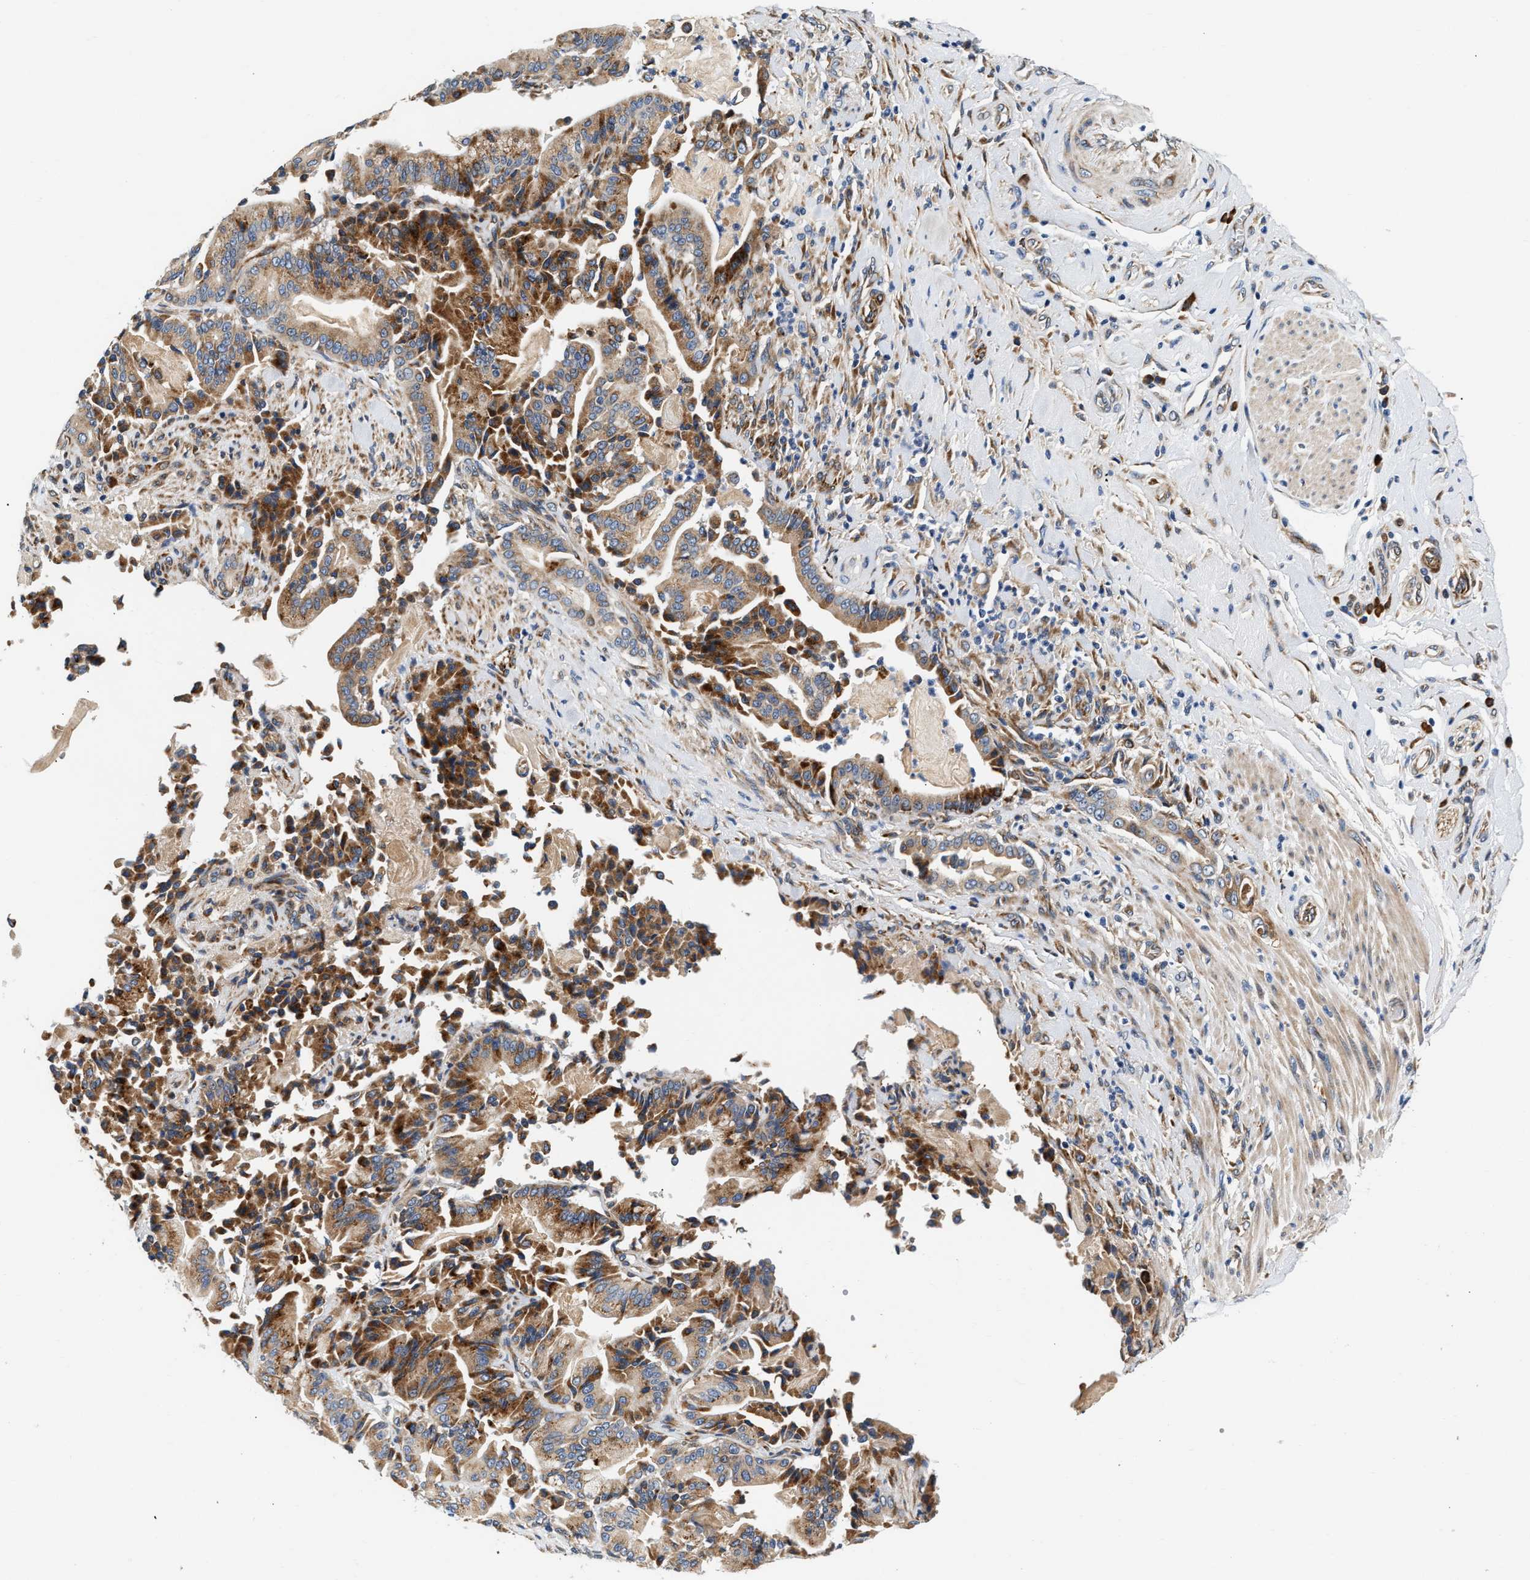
{"staining": {"intensity": "moderate", "quantity": ">75%", "location": "cytoplasmic/membranous"}, "tissue": "pancreatic cancer", "cell_type": "Tumor cells", "image_type": "cancer", "snomed": [{"axis": "morphology", "description": "Normal tissue, NOS"}, {"axis": "morphology", "description": "Adenocarcinoma, NOS"}, {"axis": "topography", "description": "Pancreas"}], "caption": "A histopathology image of human pancreatic cancer (adenocarcinoma) stained for a protein reveals moderate cytoplasmic/membranous brown staining in tumor cells.", "gene": "IFT74", "patient": {"sex": "male", "age": 63}}